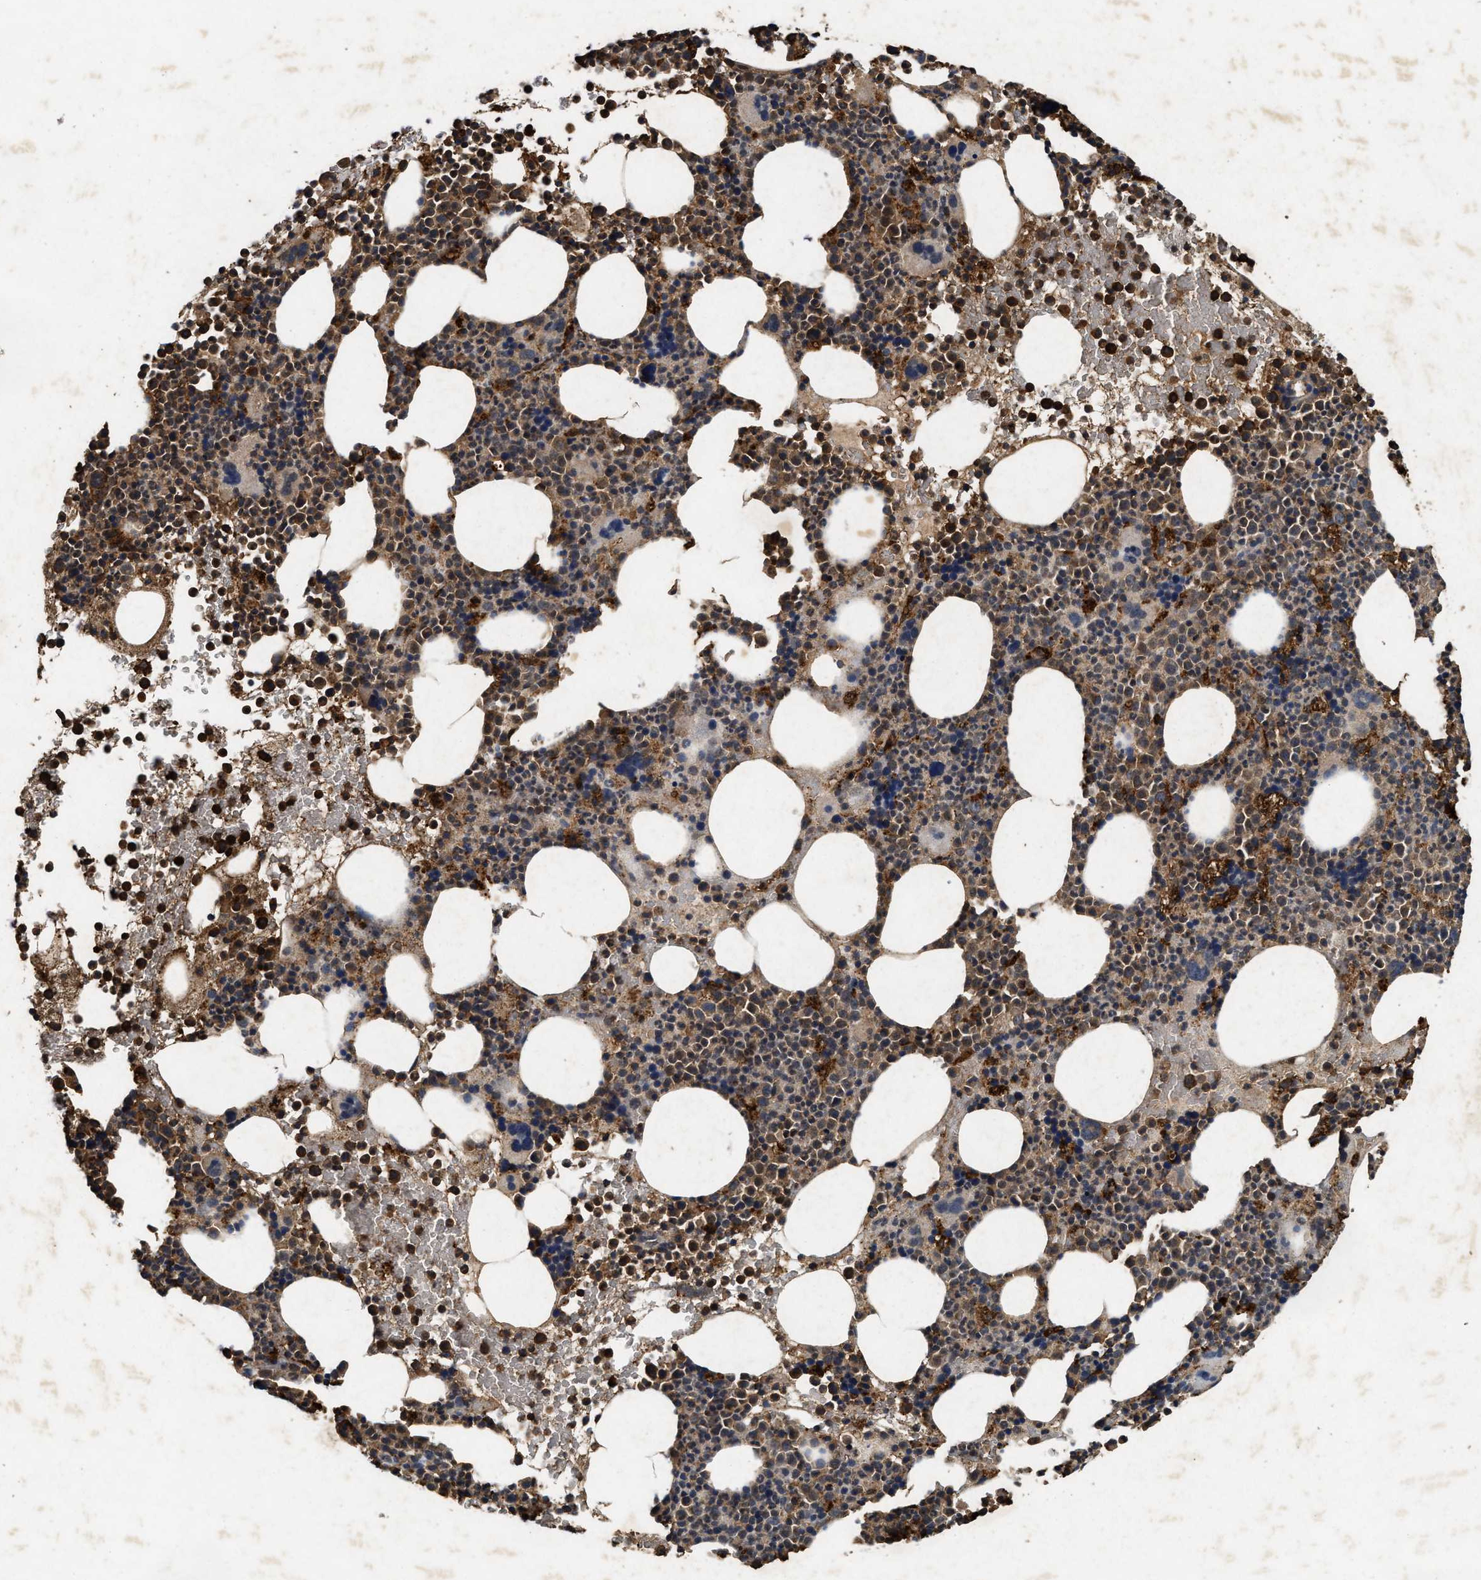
{"staining": {"intensity": "strong", "quantity": "25%-75%", "location": "cytoplasmic/membranous"}, "tissue": "bone marrow", "cell_type": "Hematopoietic cells", "image_type": "normal", "snomed": [{"axis": "morphology", "description": "Normal tissue, NOS"}, {"axis": "morphology", "description": "Inflammation, NOS"}, {"axis": "topography", "description": "Bone marrow"}], "caption": "This is a photomicrograph of immunohistochemistry staining of normal bone marrow, which shows strong positivity in the cytoplasmic/membranous of hematopoietic cells.", "gene": "PDAP1", "patient": {"sex": "male", "age": 73}}